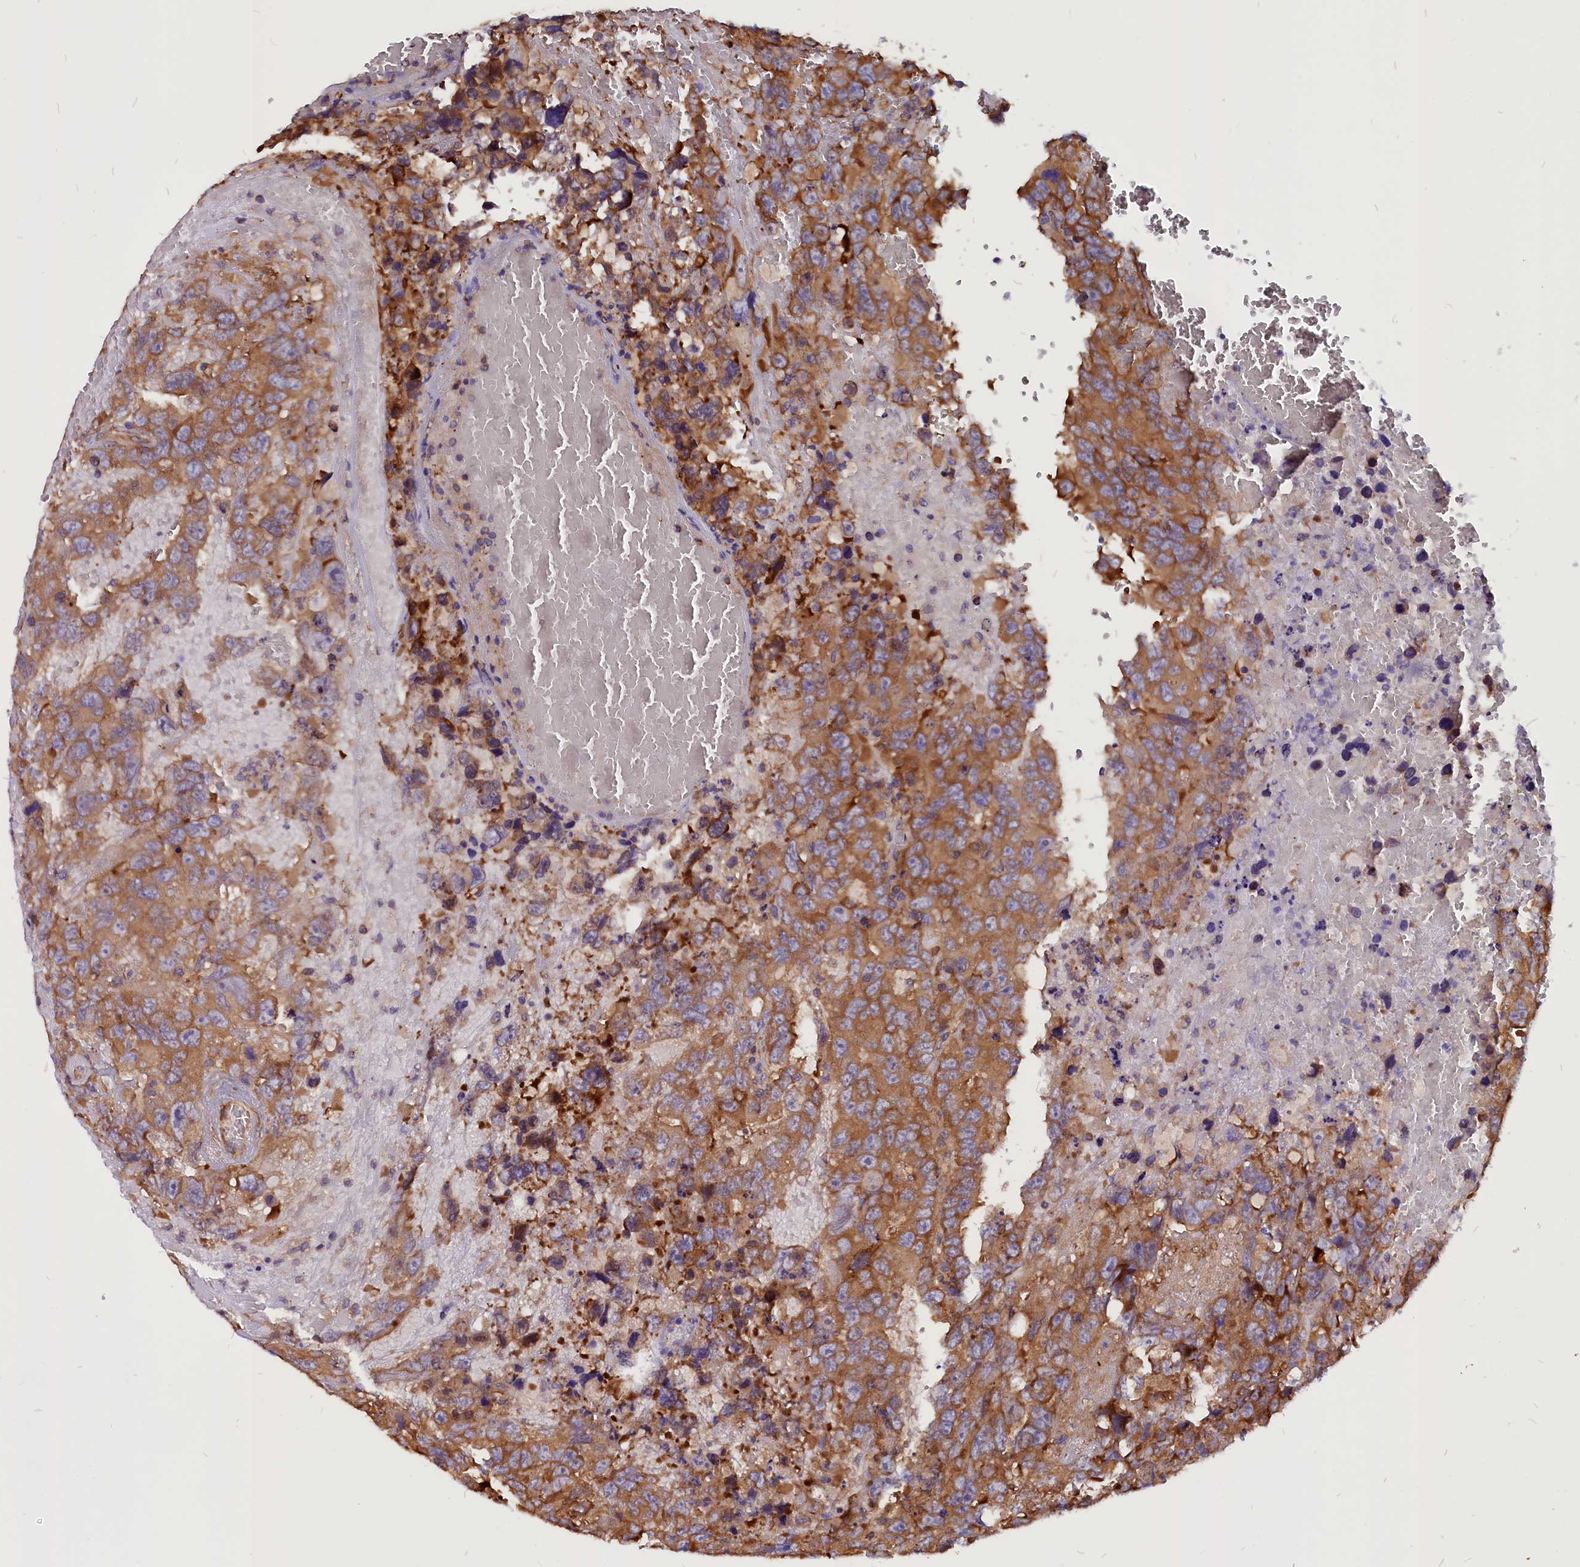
{"staining": {"intensity": "moderate", "quantity": ">75%", "location": "cytoplasmic/membranous"}, "tissue": "testis cancer", "cell_type": "Tumor cells", "image_type": "cancer", "snomed": [{"axis": "morphology", "description": "Carcinoma, Embryonal, NOS"}, {"axis": "topography", "description": "Testis"}], "caption": "Protein analysis of testis cancer (embryonal carcinoma) tissue demonstrates moderate cytoplasmic/membranous positivity in about >75% of tumor cells.", "gene": "EIF3G", "patient": {"sex": "male", "age": 45}}